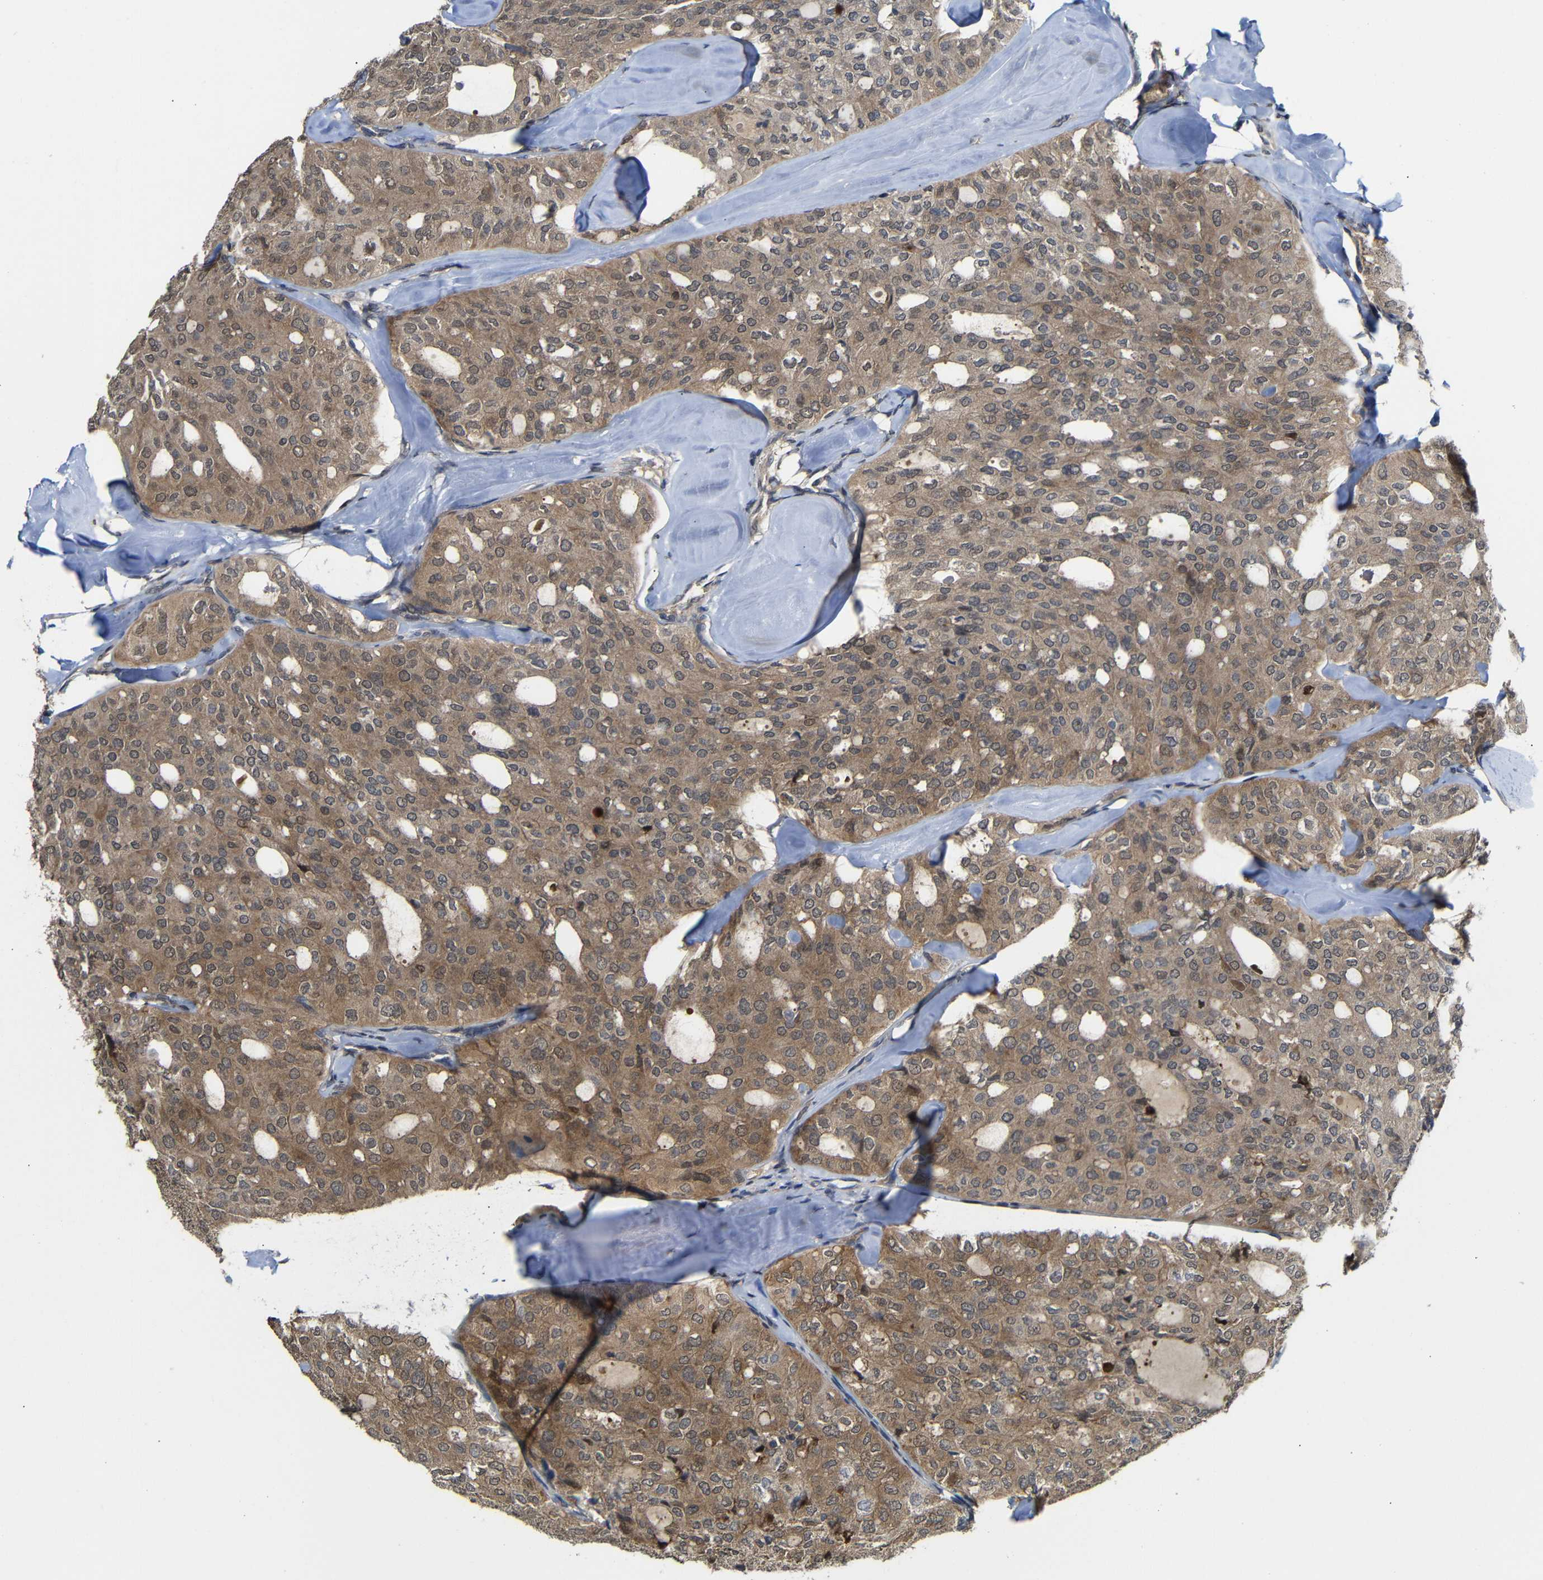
{"staining": {"intensity": "moderate", "quantity": ">75%", "location": "cytoplasmic/membranous"}, "tissue": "thyroid cancer", "cell_type": "Tumor cells", "image_type": "cancer", "snomed": [{"axis": "morphology", "description": "Follicular adenoma carcinoma, NOS"}, {"axis": "topography", "description": "Thyroid gland"}], "caption": "The histopathology image reveals a brown stain indicating the presence of a protein in the cytoplasmic/membranous of tumor cells in thyroid cancer (follicular adenoma carcinoma). The protein is shown in brown color, while the nuclei are stained blue.", "gene": "ATG12", "patient": {"sex": "male", "age": 75}}